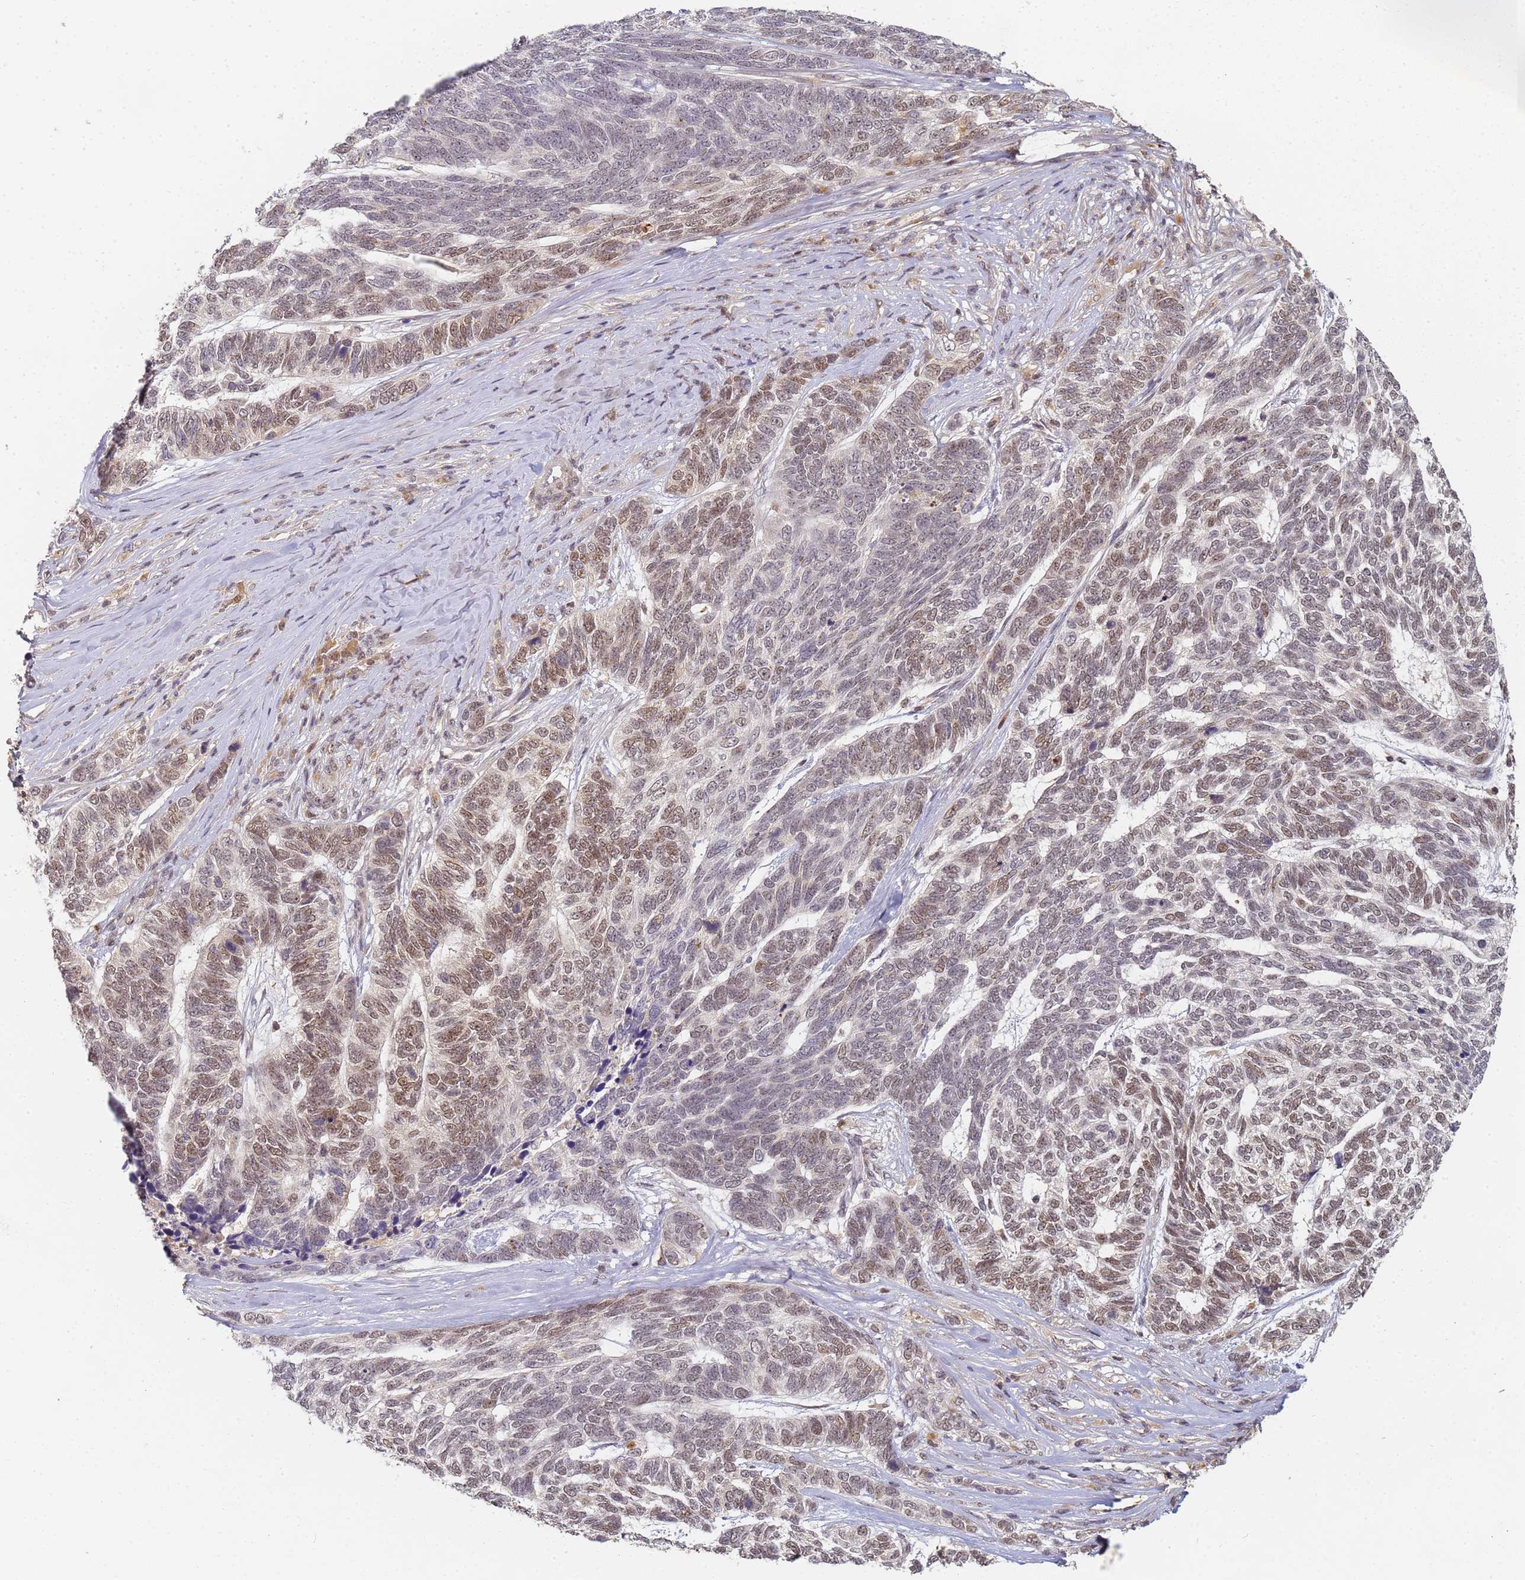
{"staining": {"intensity": "weak", "quantity": "25%-75%", "location": "nuclear"}, "tissue": "skin cancer", "cell_type": "Tumor cells", "image_type": "cancer", "snomed": [{"axis": "morphology", "description": "Basal cell carcinoma"}, {"axis": "topography", "description": "Skin"}], "caption": "A histopathology image of basal cell carcinoma (skin) stained for a protein demonstrates weak nuclear brown staining in tumor cells.", "gene": "HMCES", "patient": {"sex": "female", "age": 65}}